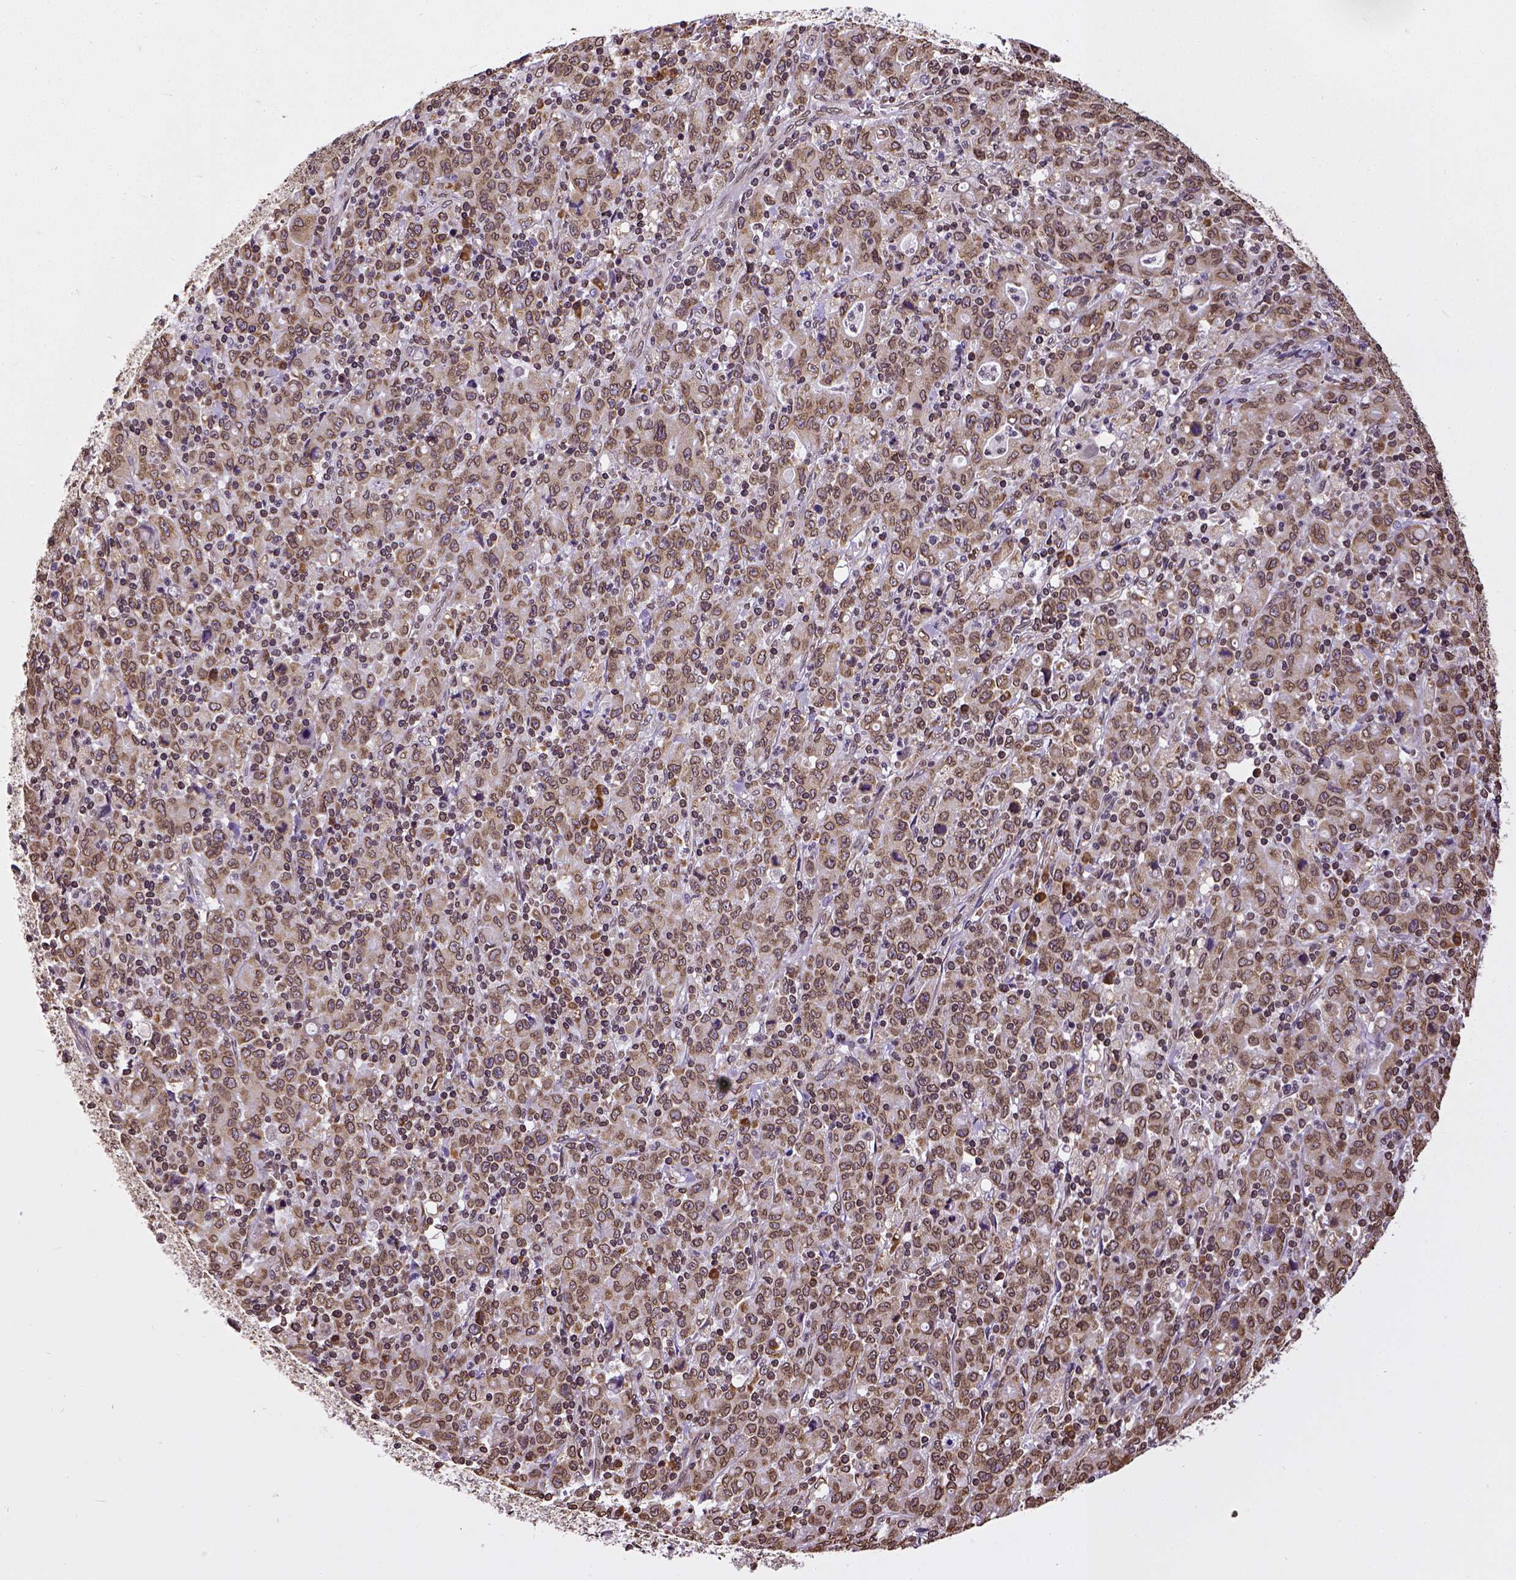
{"staining": {"intensity": "moderate", "quantity": ">75%", "location": "cytoplasmic/membranous,nuclear"}, "tissue": "stomach cancer", "cell_type": "Tumor cells", "image_type": "cancer", "snomed": [{"axis": "morphology", "description": "Adenocarcinoma, NOS"}, {"axis": "topography", "description": "Stomach, upper"}], "caption": "DAB (3,3'-diaminobenzidine) immunohistochemical staining of stomach cancer (adenocarcinoma) reveals moderate cytoplasmic/membranous and nuclear protein staining in approximately >75% of tumor cells. The staining was performed using DAB to visualize the protein expression in brown, while the nuclei were stained in blue with hematoxylin (Magnification: 20x).", "gene": "MTDH", "patient": {"sex": "male", "age": 69}}